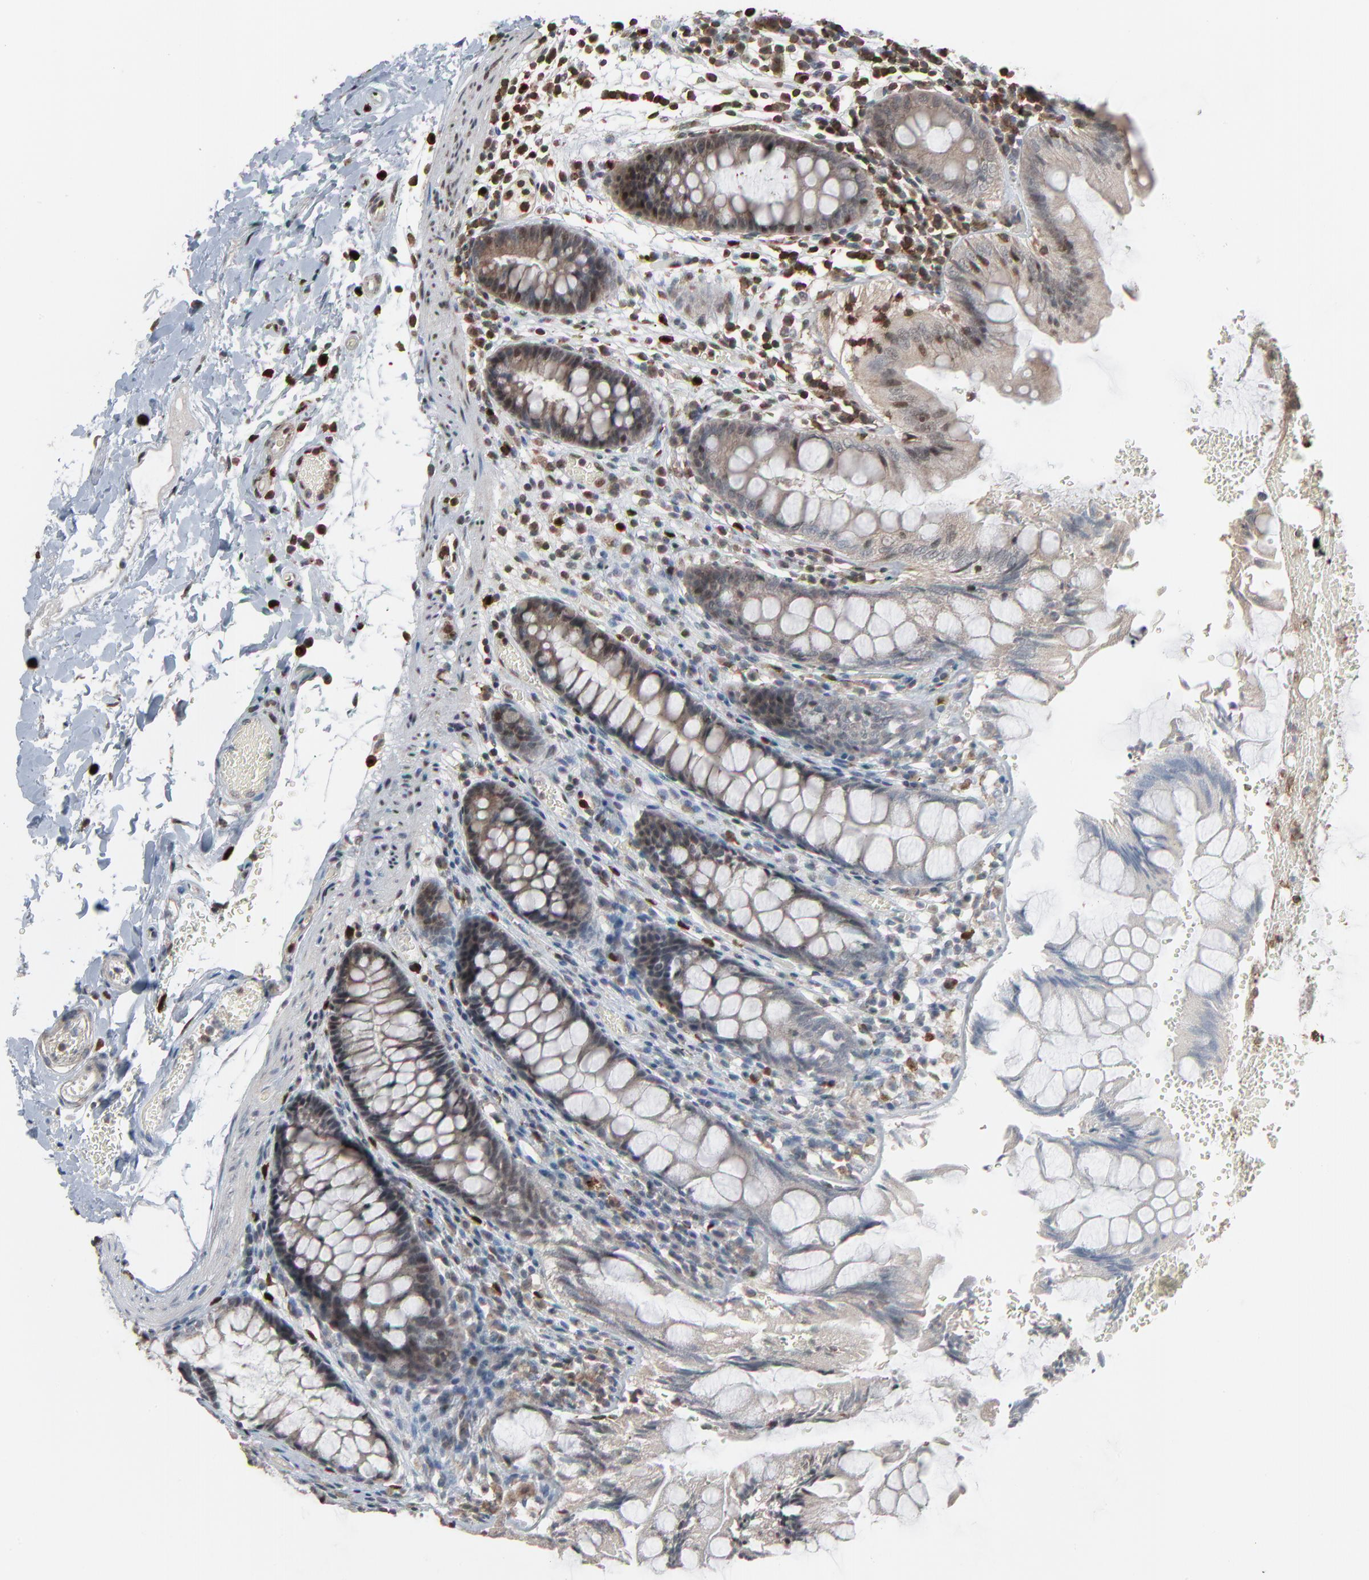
{"staining": {"intensity": "negative", "quantity": "none", "location": "none"}, "tissue": "colon", "cell_type": "Endothelial cells", "image_type": "normal", "snomed": [{"axis": "morphology", "description": "Normal tissue, NOS"}, {"axis": "topography", "description": "Smooth muscle"}, {"axis": "topography", "description": "Colon"}], "caption": "A high-resolution histopathology image shows IHC staining of normal colon, which displays no significant staining in endothelial cells.", "gene": "DOCK8", "patient": {"sex": "male", "age": 67}}